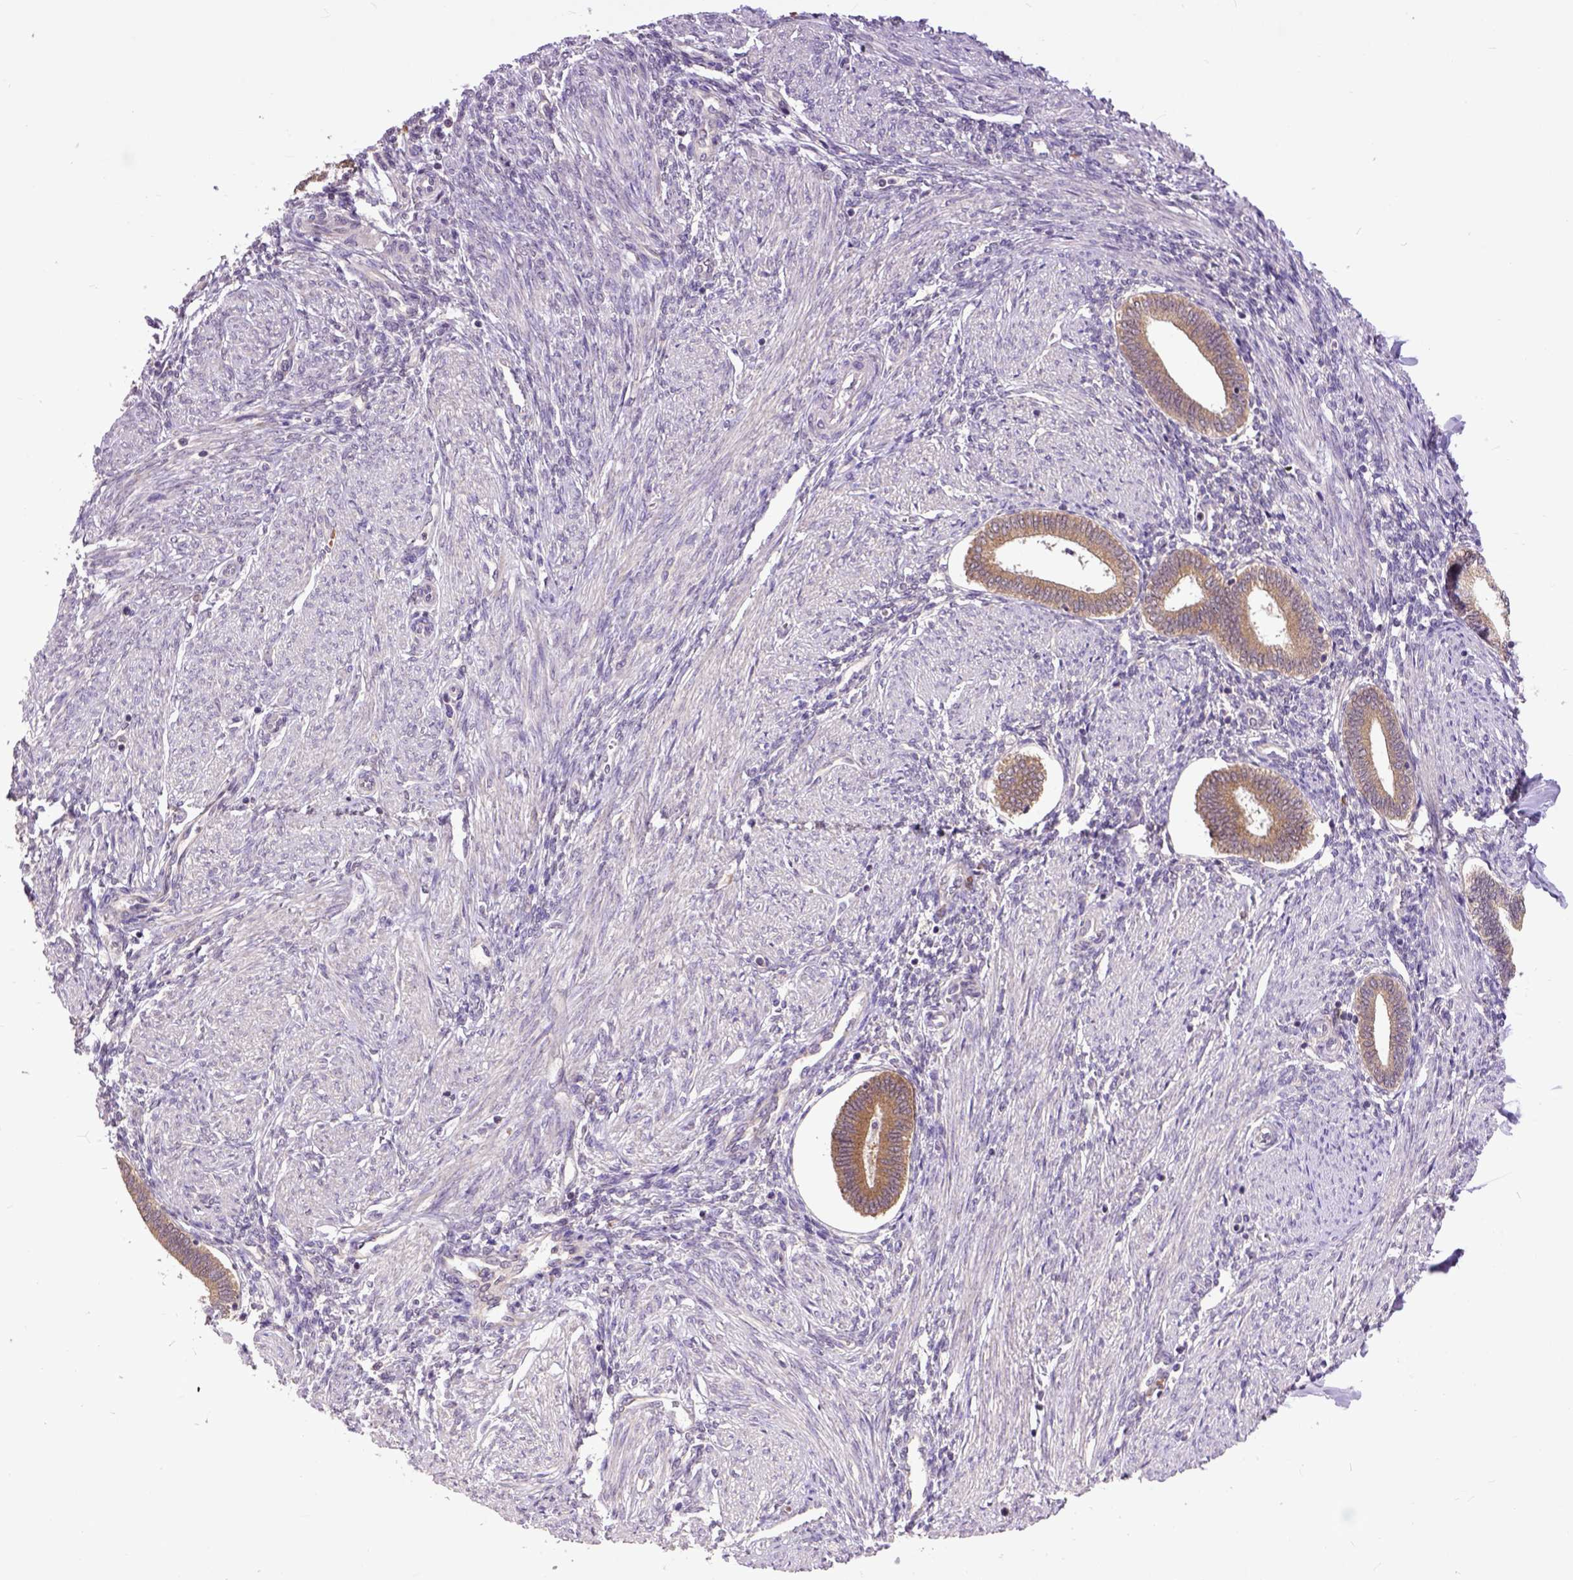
{"staining": {"intensity": "weak", "quantity": "25%-75%", "location": "cytoplasmic/membranous"}, "tissue": "endometrium", "cell_type": "Cells in endometrial stroma", "image_type": "normal", "snomed": [{"axis": "morphology", "description": "Normal tissue, NOS"}, {"axis": "topography", "description": "Endometrium"}], "caption": "A photomicrograph showing weak cytoplasmic/membranous staining in approximately 25%-75% of cells in endometrial stroma in benign endometrium, as visualized by brown immunohistochemical staining.", "gene": "ARL1", "patient": {"sex": "female", "age": 42}}